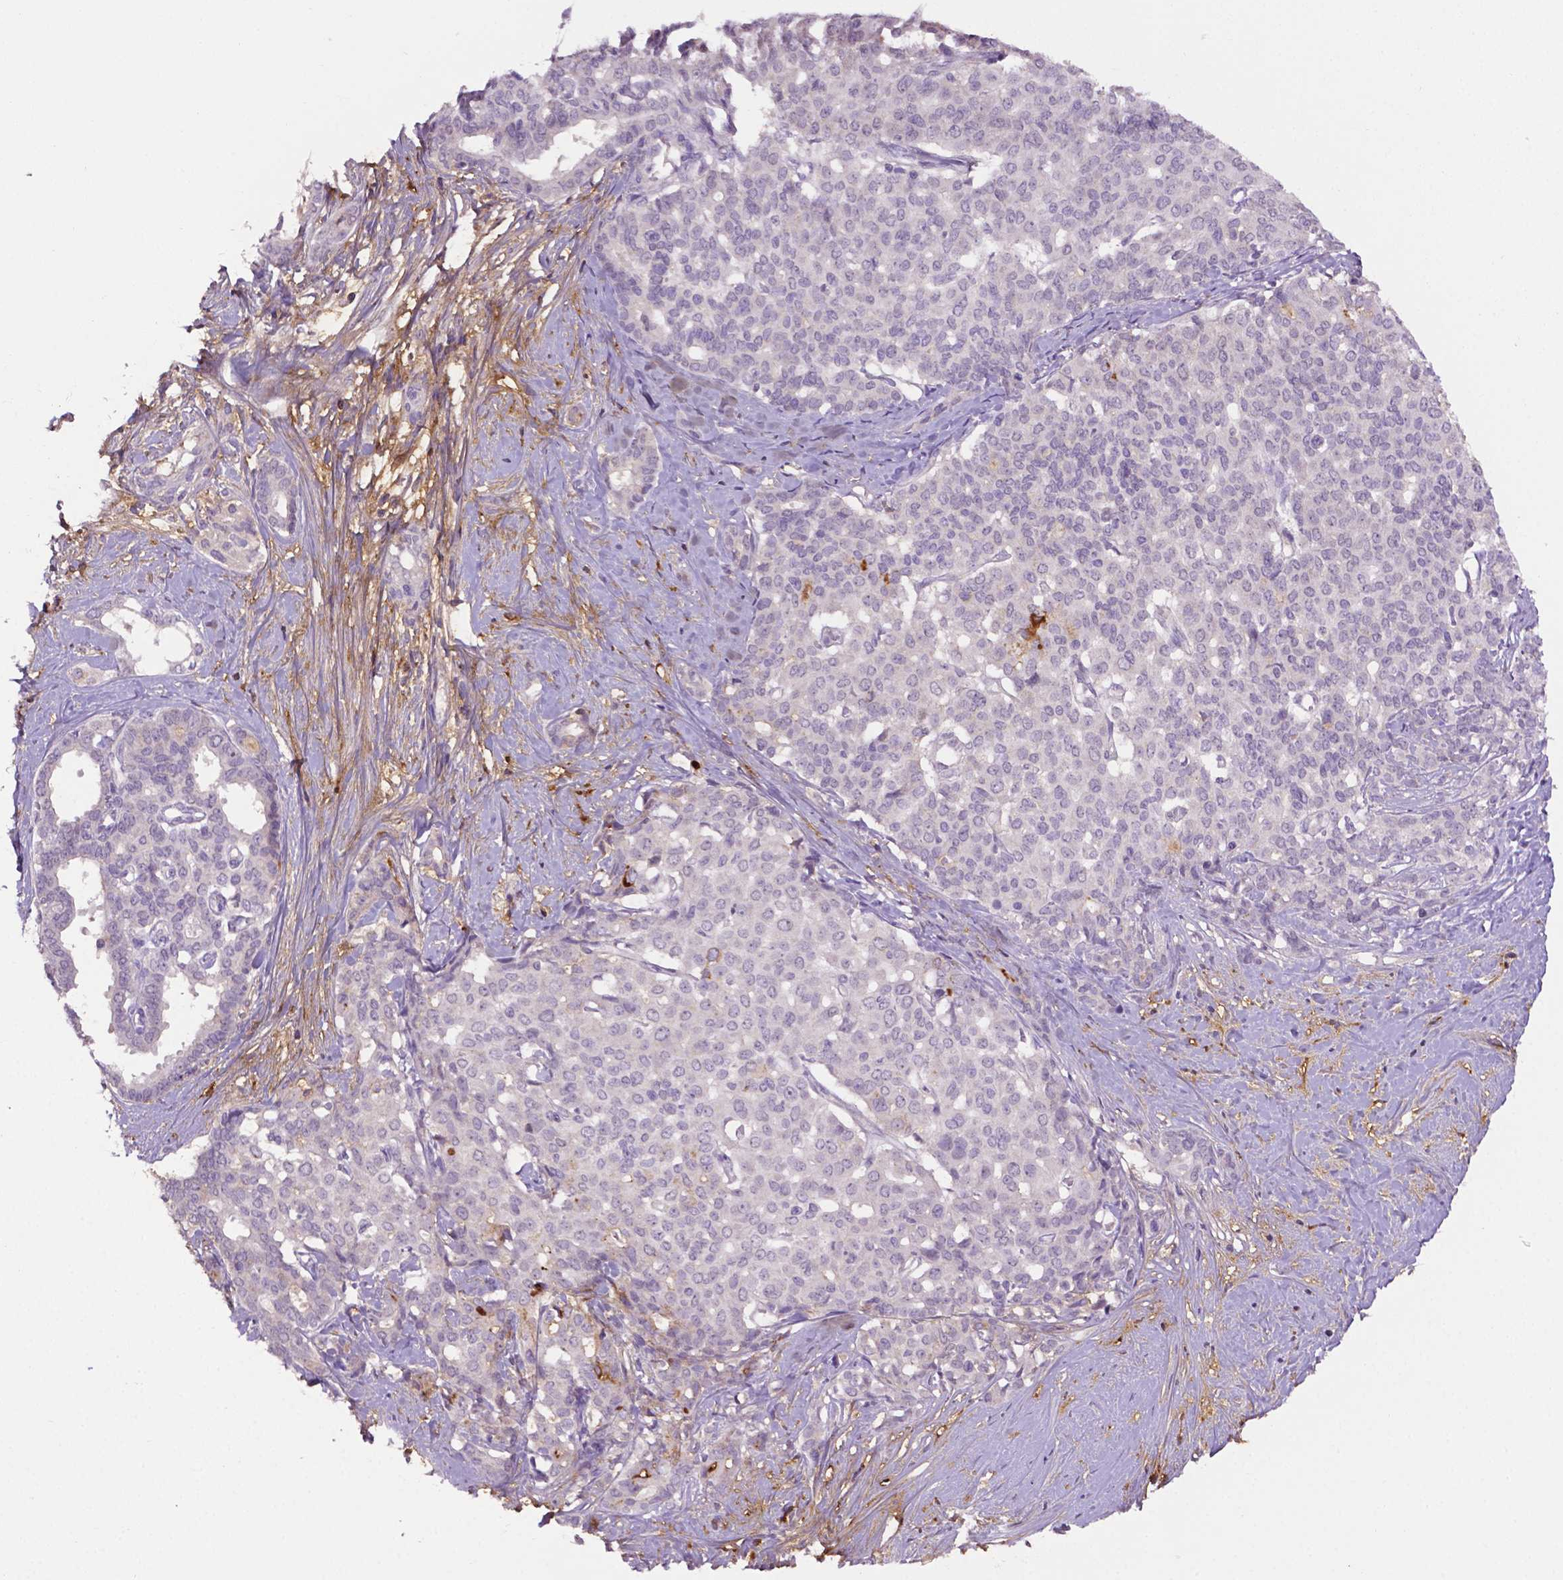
{"staining": {"intensity": "negative", "quantity": "none", "location": "none"}, "tissue": "liver cancer", "cell_type": "Tumor cells", "image_type": "cancer", "snomed": [{"axis": "morphology", "description": "Cholangiocarcinoma"}, {"axis": "topography", "description": "Liver"}], "caption": "High power microscopy image of an IHC micrograph of cholangiocarcinoma (liver), revealing no significant staining in tumor cells.", "gene": "FBLN1", "patient": {"sex": "female", "age": 47}}